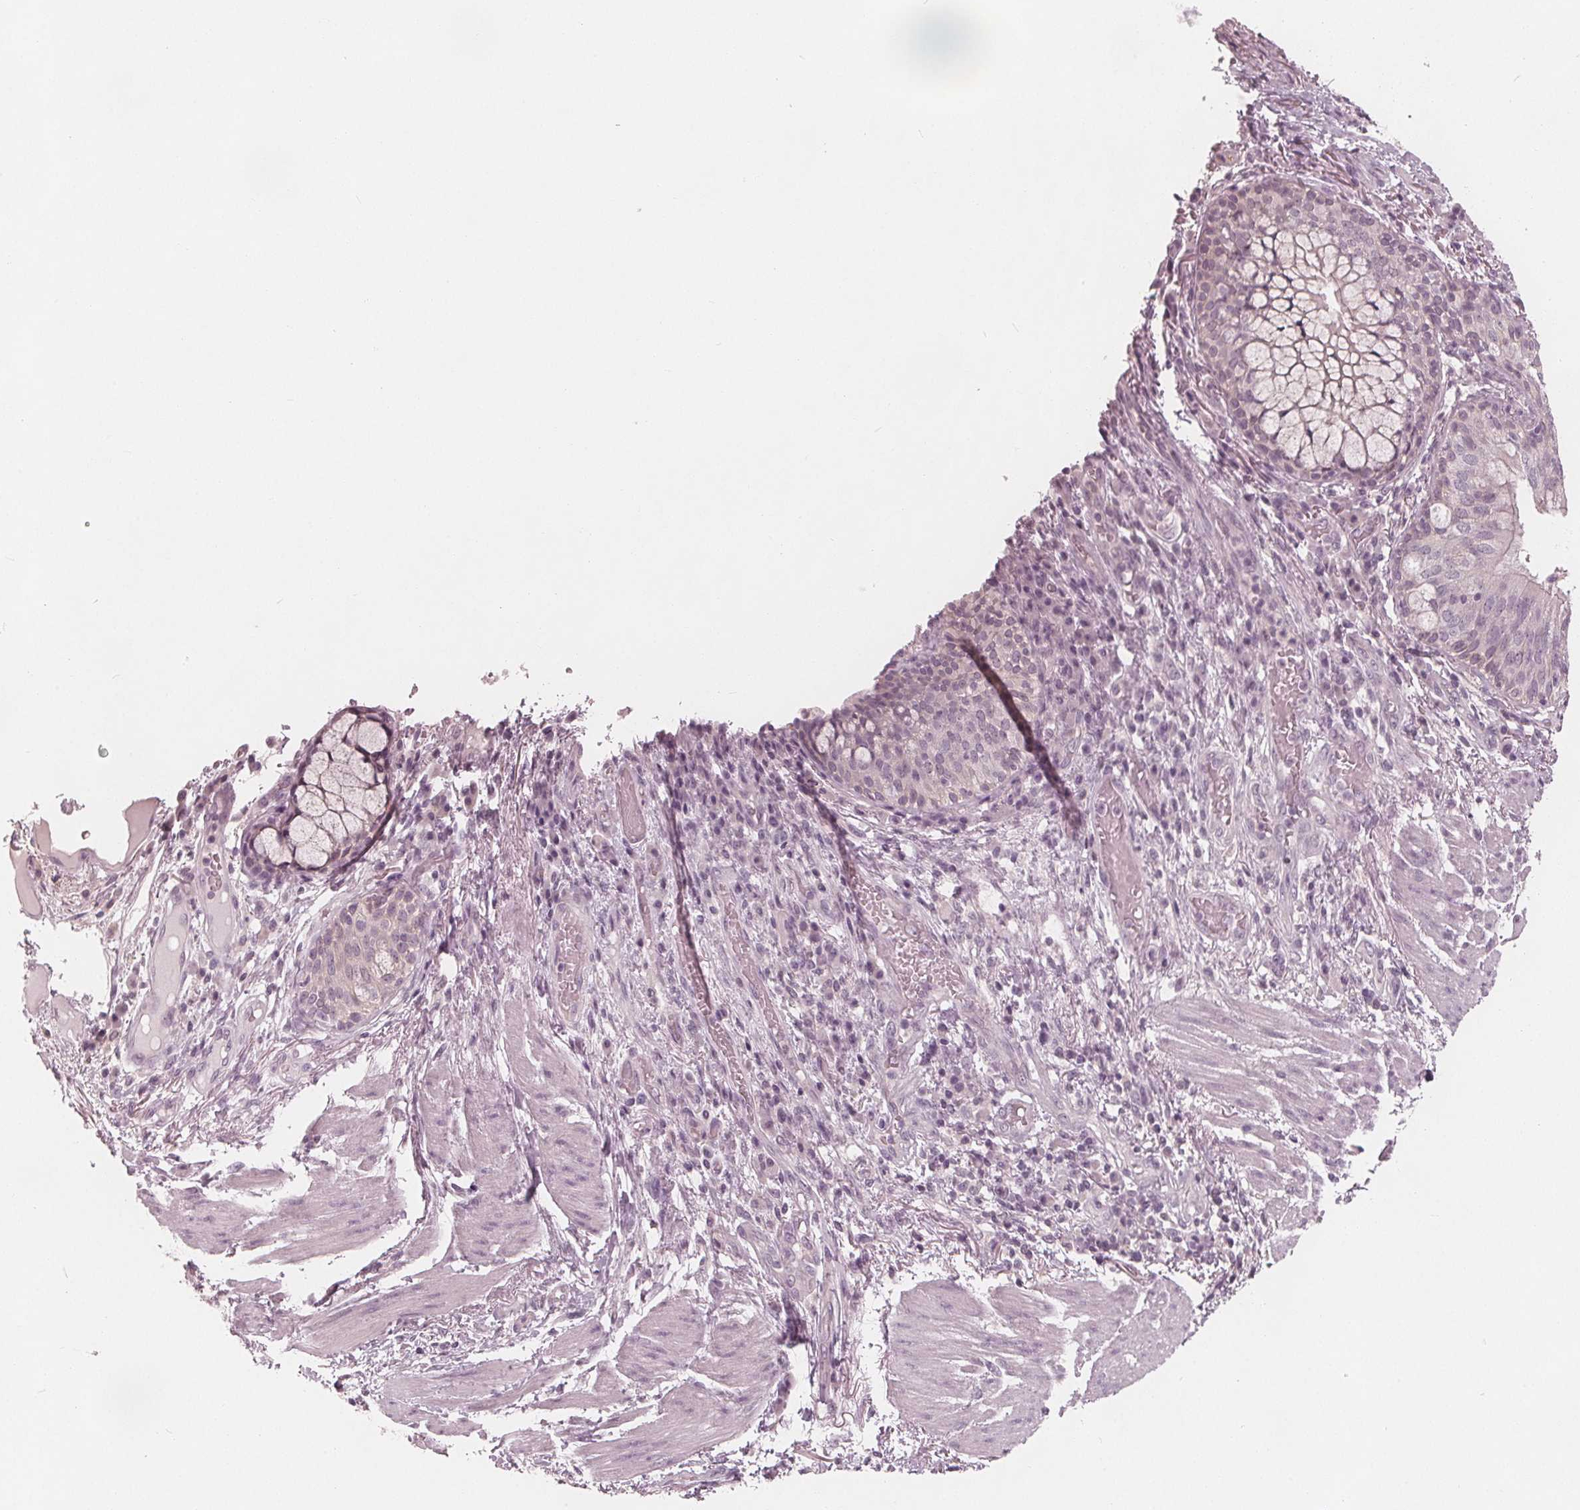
{"staining": {"intensity": "negative", "quantity": "none", "location": "none"}, "tissue": "bronchus", "cell_type": "Respiratory epithelial cells", "image_type": "normal", "snomed": [{"axis": "morphology", "description": "Normal tissue, NOS"}, {"axis": "topography", "description": "Cartilage tissue"}, {"axis": "topography", "description": "Bronchus"}], "caption": "This is an immunohistochemistry (IHC) histopathology image of benign bronchus. There is no expression in respiratory epithelial cells.", "gene": "SAT2", "patient": {"sex": "male", "age": 56}}